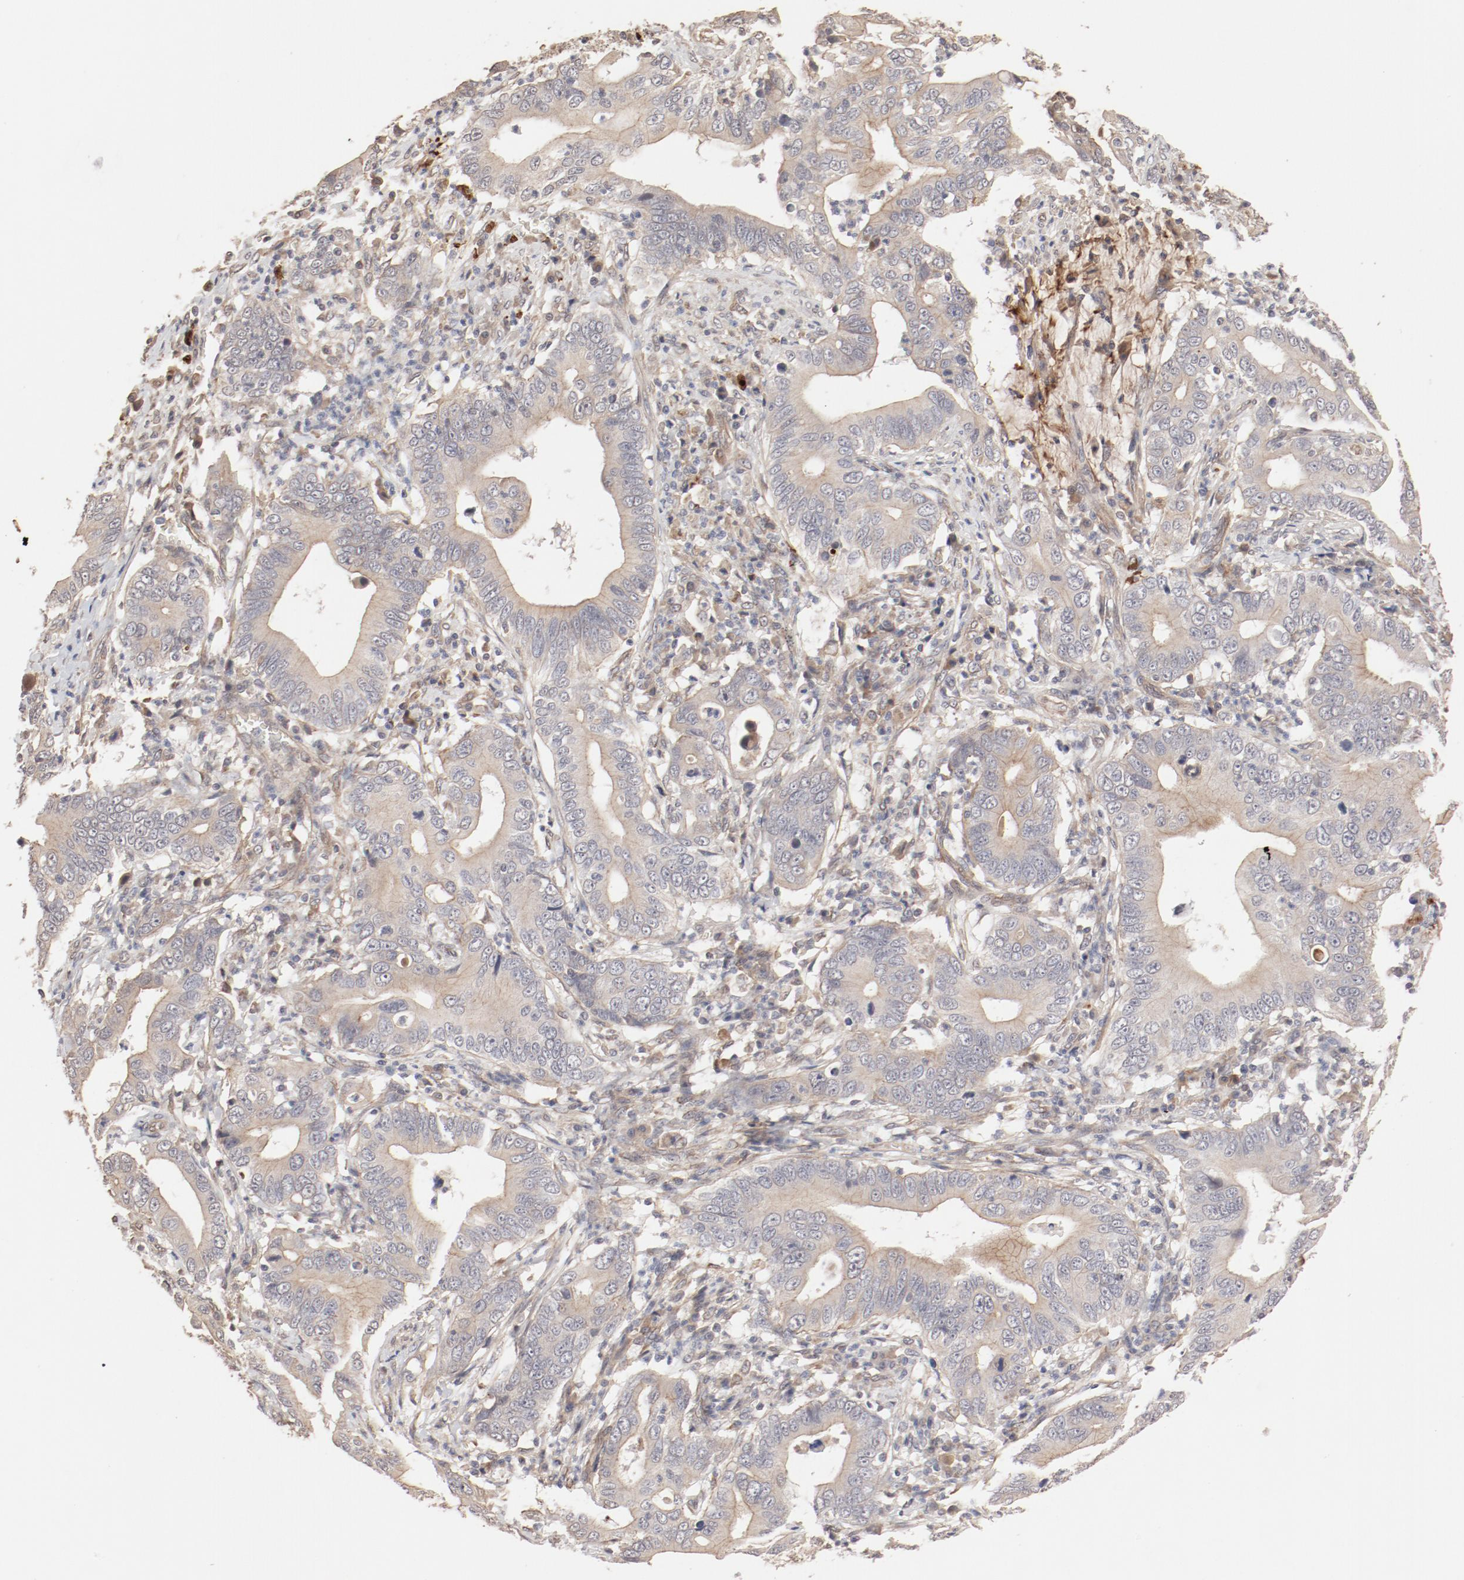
{"staining": {"intensity": "moderate", "quantity": ">75%", "location": "cytoplasmic/membranous"}, "tissue": "stomach cancer", "cell_type": "Tumor cells", "image_type": "cancer", "snomed": [{"axis": "morphology", "description": "Adenocarcinoma, NOS"}, {"axis": "topography", "description": "Stomach, upper"}], "caption": "Protein expression analysis of adenocarcinoma (stomach) exhibits moderate cytoplasmic/membranous expression in about >75% of tumor cells. Nuclei are stained in blue.", "gene": "IL3RA", "patient": {"sex": "male", "age": 63}}